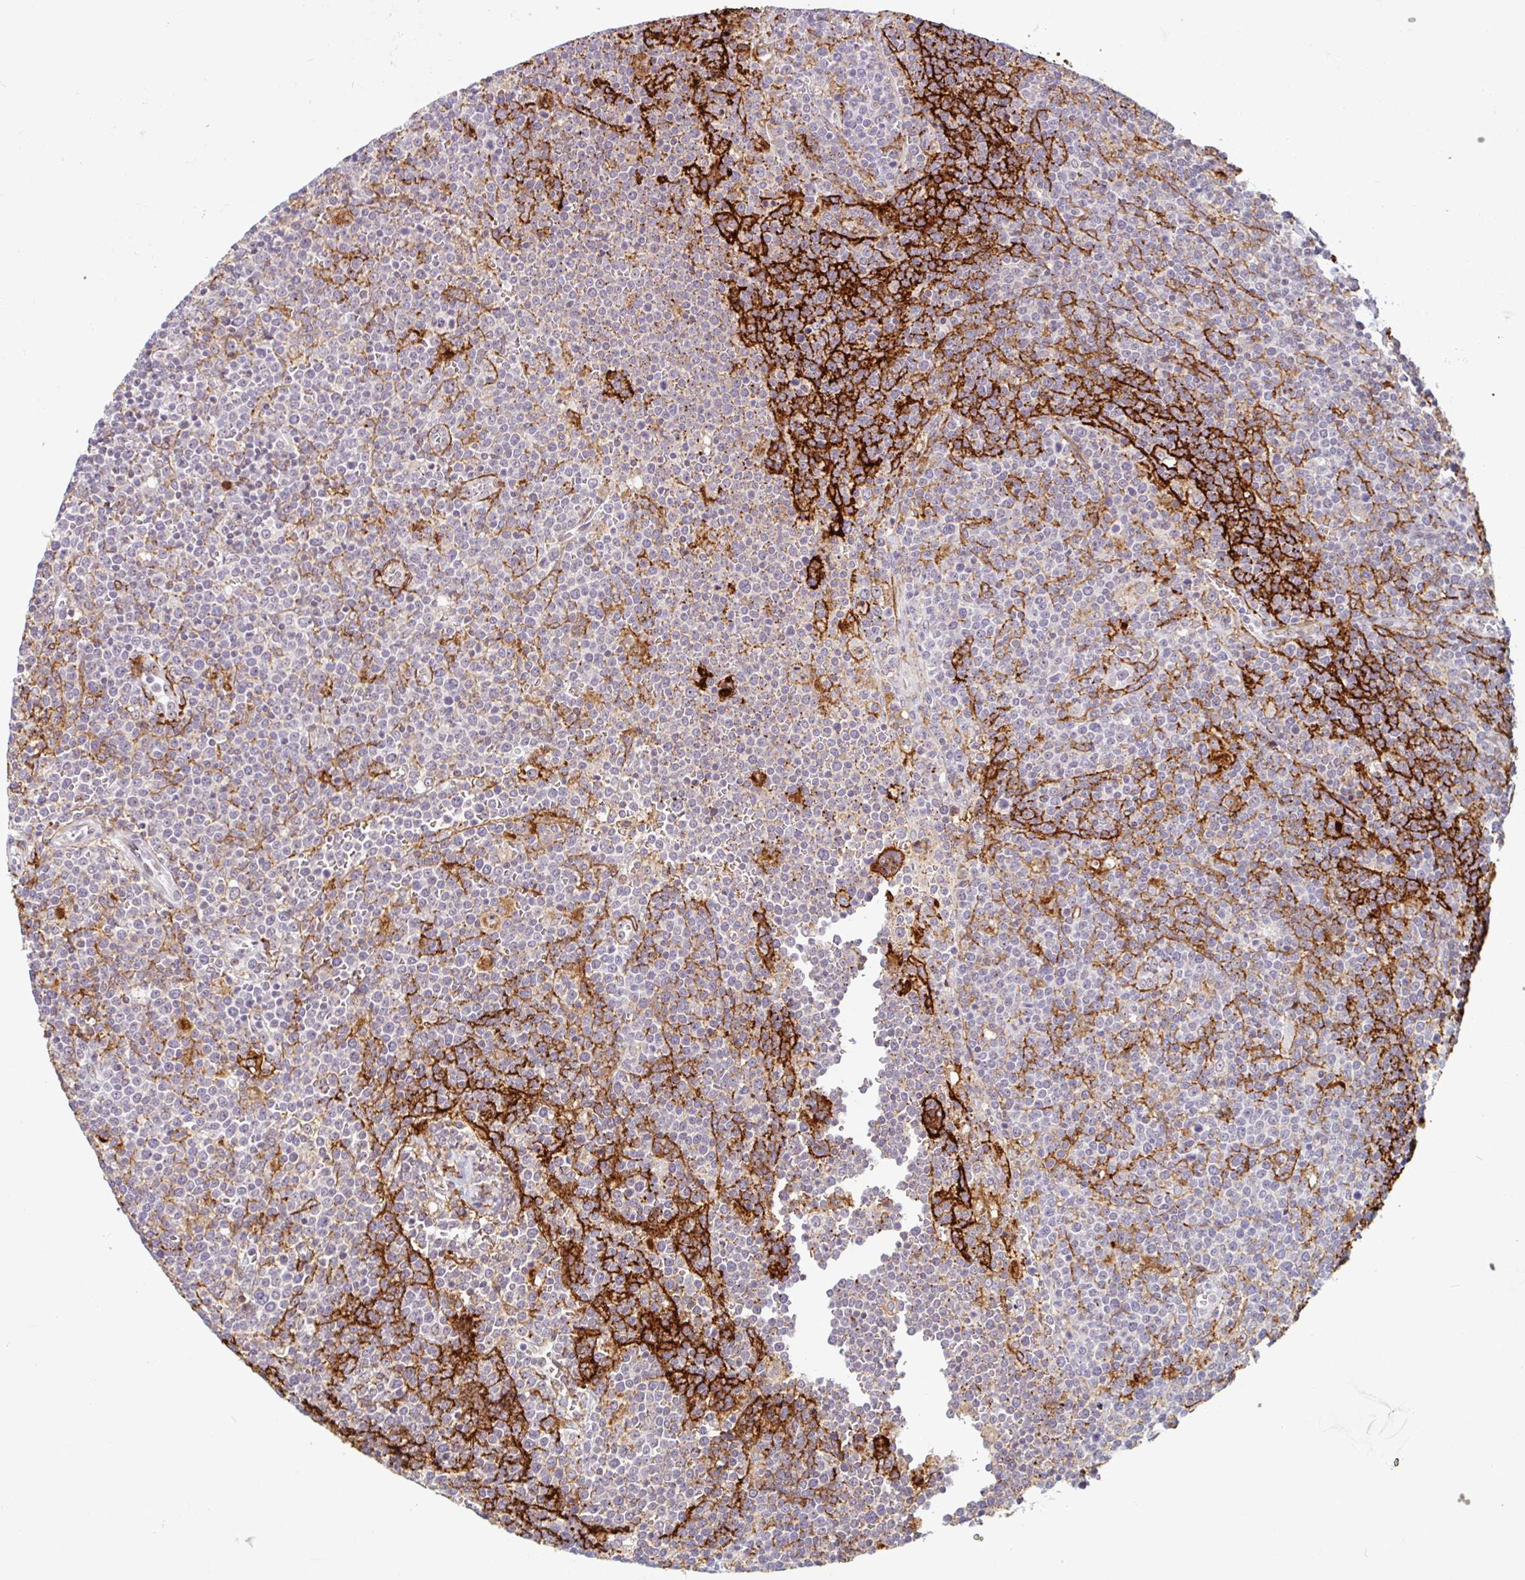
{"staining": {"intensity": "negative", "quantity": "none", "location": "none"}, "tissue": "lymphoma", "cell_type": "Tumor cells", "image_type": "cancer", "snomed": [{"axis": "morphology", "description": "Malignant lymphoma, non-Hodgkin's type, High grade"}, {"axis": "topography", "description": "Lymph node"}], "caption": "The photomicrograph displays no significant staining in tumor cells of lymphoma.", "gene": "TMEM119", "patient": {"sex": "male", "age": 61}}